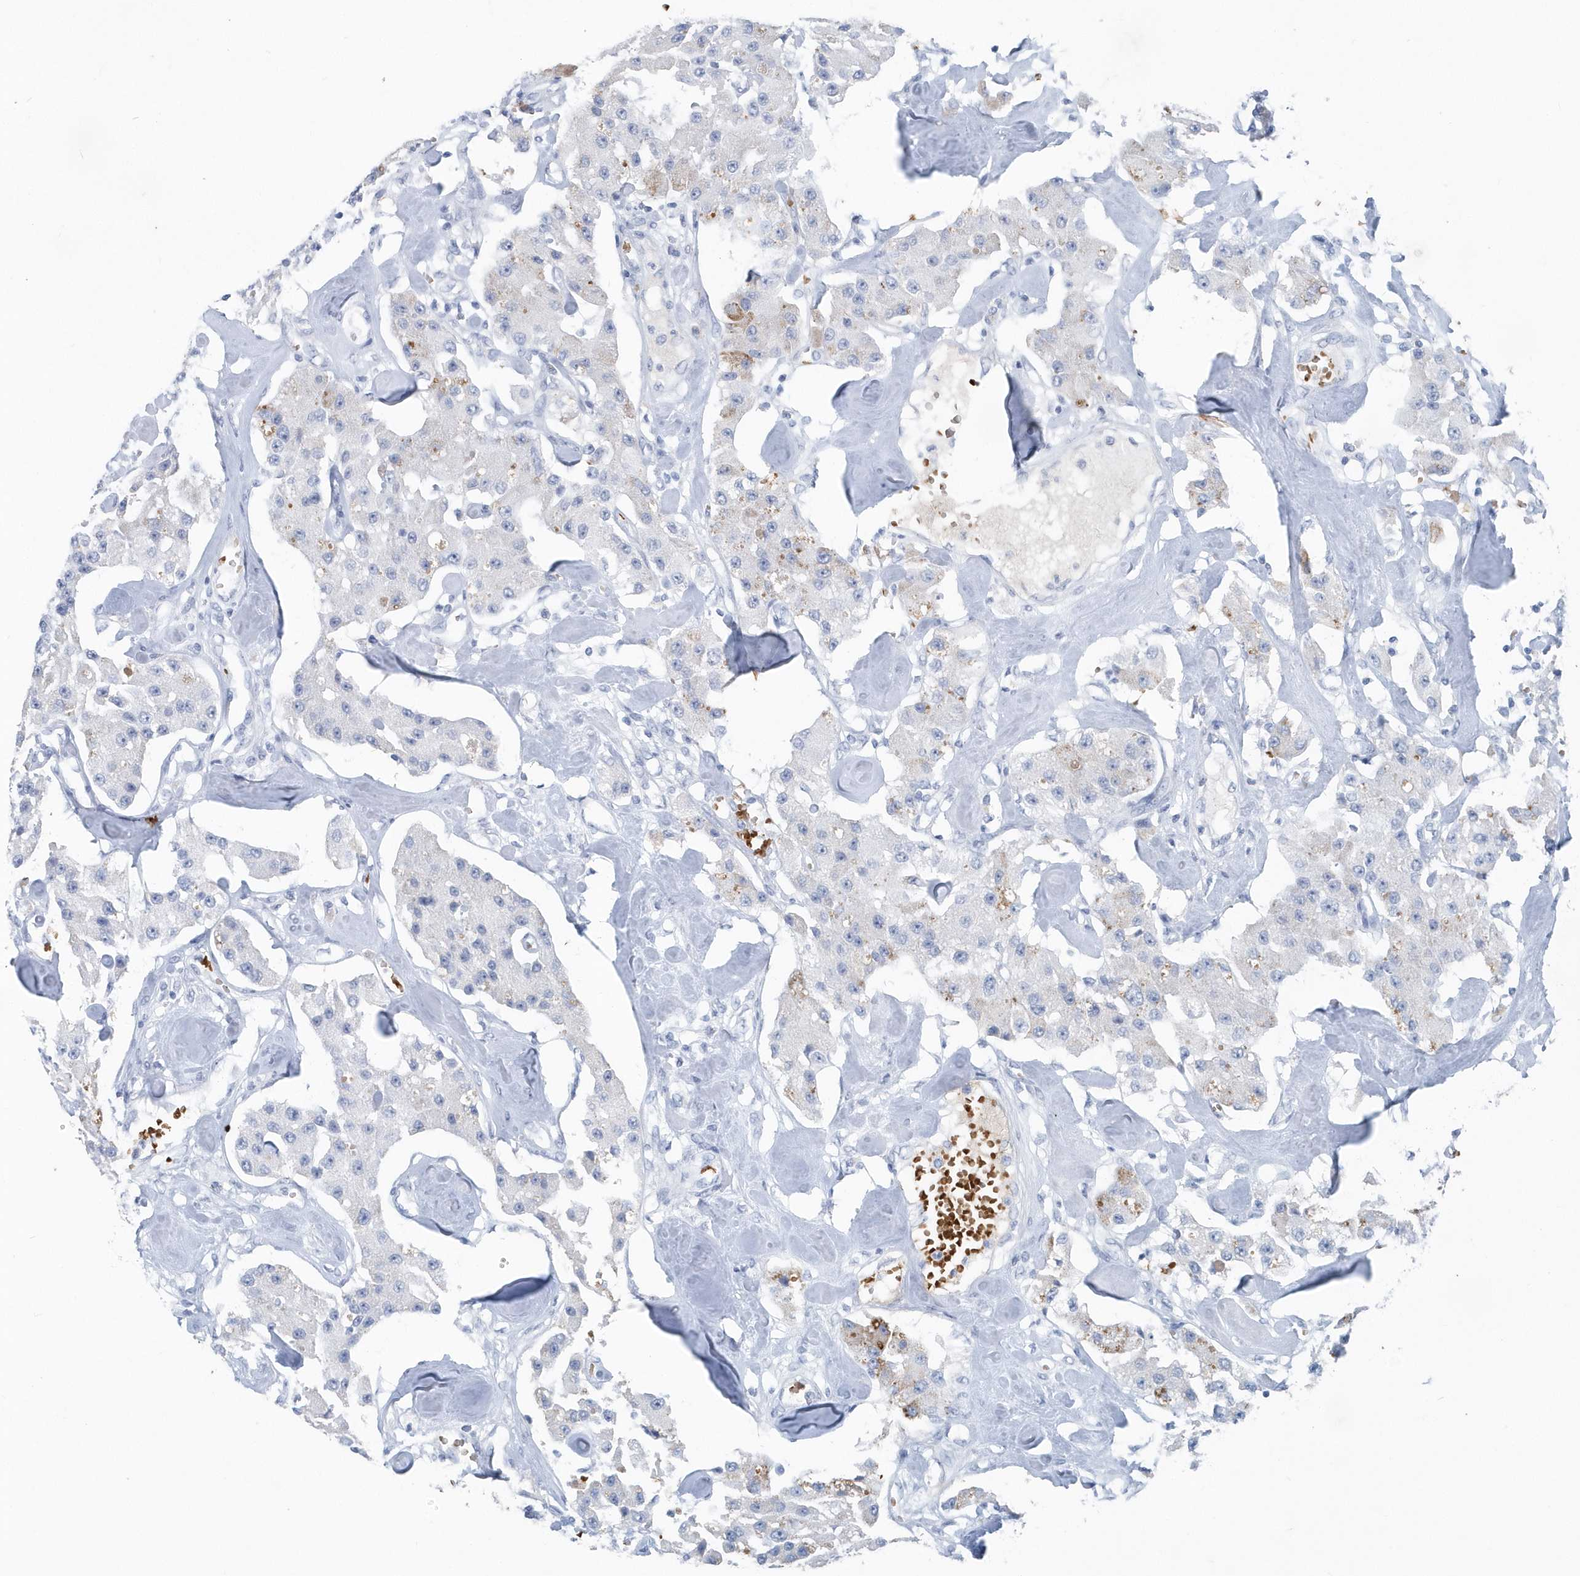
{"staining": {"intensity": "negative", "quantity": "none", "location": "none"}, "tissue": "carcinoid", "cell_type": "Tumor cells", "image_type": "cancer", "snomed": [{"axis": "morphology", "description": "Carcinoid, malignant, NOS"}, {"axis": "topography", "description": "Pancreas"}], "caption": "Immunohistochemical staining of human carcinoid (malignant) reveals no significant expression in tumor cells.", "gene": "HBA2", "patient": {"sex": "male", "age": 41}}